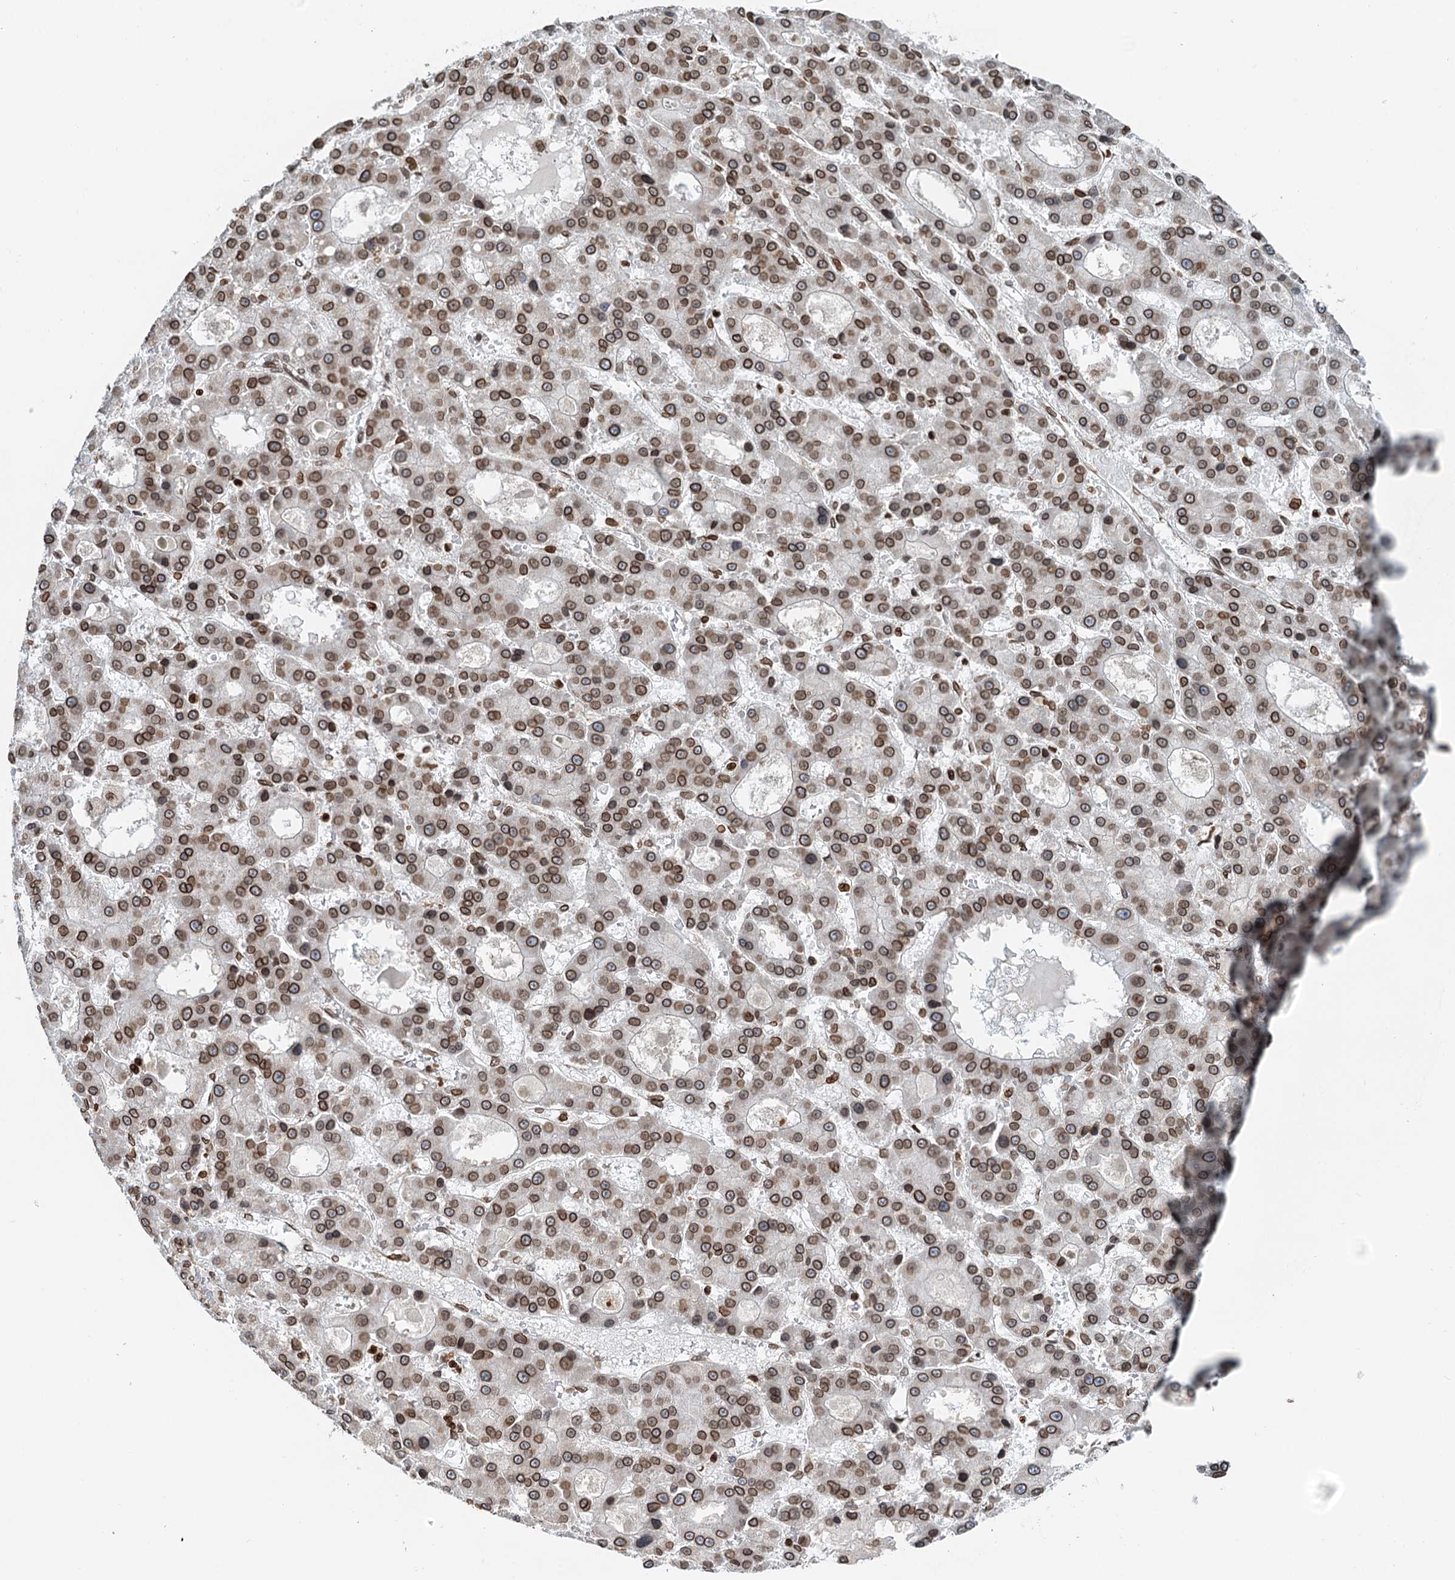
{"staining": {"intensity": "strong", "quantity": ">75%", "location": "cytoplasmic/membranous,nuclear"}, "tissue": "liver cancer", "cell_type": "Tumor cells", "image_type": "cancer", "snomed": [{"axis": "morphology", "description": "Carcinoma, Hepatocellular, NOS"}, {"axis": "topography", "description": "Liver"}], "caption": "Liver cancer stained with DAB immunohistochemistry (IHC) shows high levels of strong cytoplasmic/membranous and nuclear positivity in approximately >75% of tumor cells.", "gene": "ZC3H13", "patient": {"sex": "male", "age": 70}}